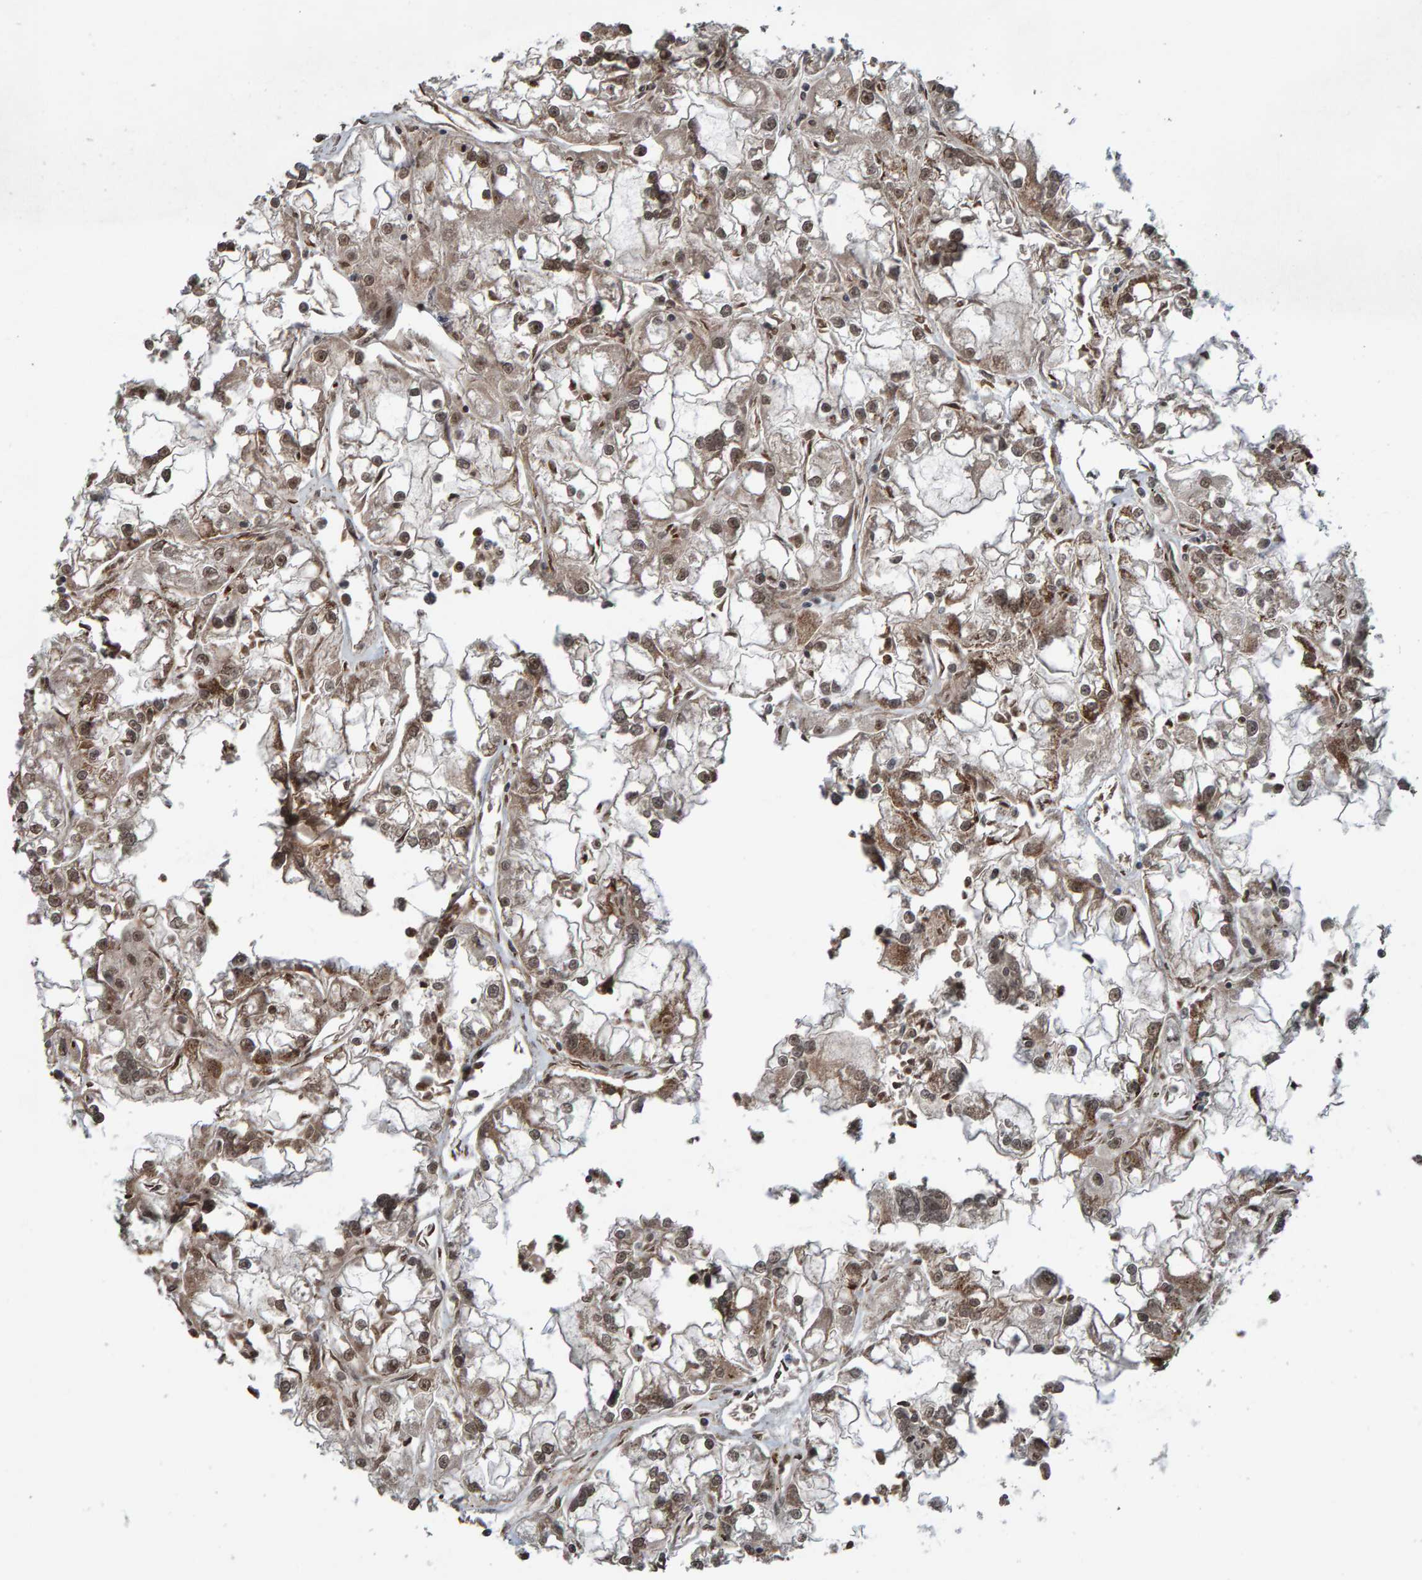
{"staining": {"intensity": "weak", "quantity": ">75%", "location": "cytoplasmic/membranous,nuclear"}, "tissue": "renal cancer", "cell_type": "Tumor cells", "image_type": "cancer", "snomed": [{"axis": "morphology", "description": "Adenocarcinoma, NOS"}, {"axis": "topography", "description": "Kidney"}], "caption": "Protein staining of renal adenocarcinoma tissue reveals weak cytoplasmic/membranous and nuclear expression in about >75% of tumor cells.", "gene": "ZNF366", "patient": {"sex": "female", "age": 52}}